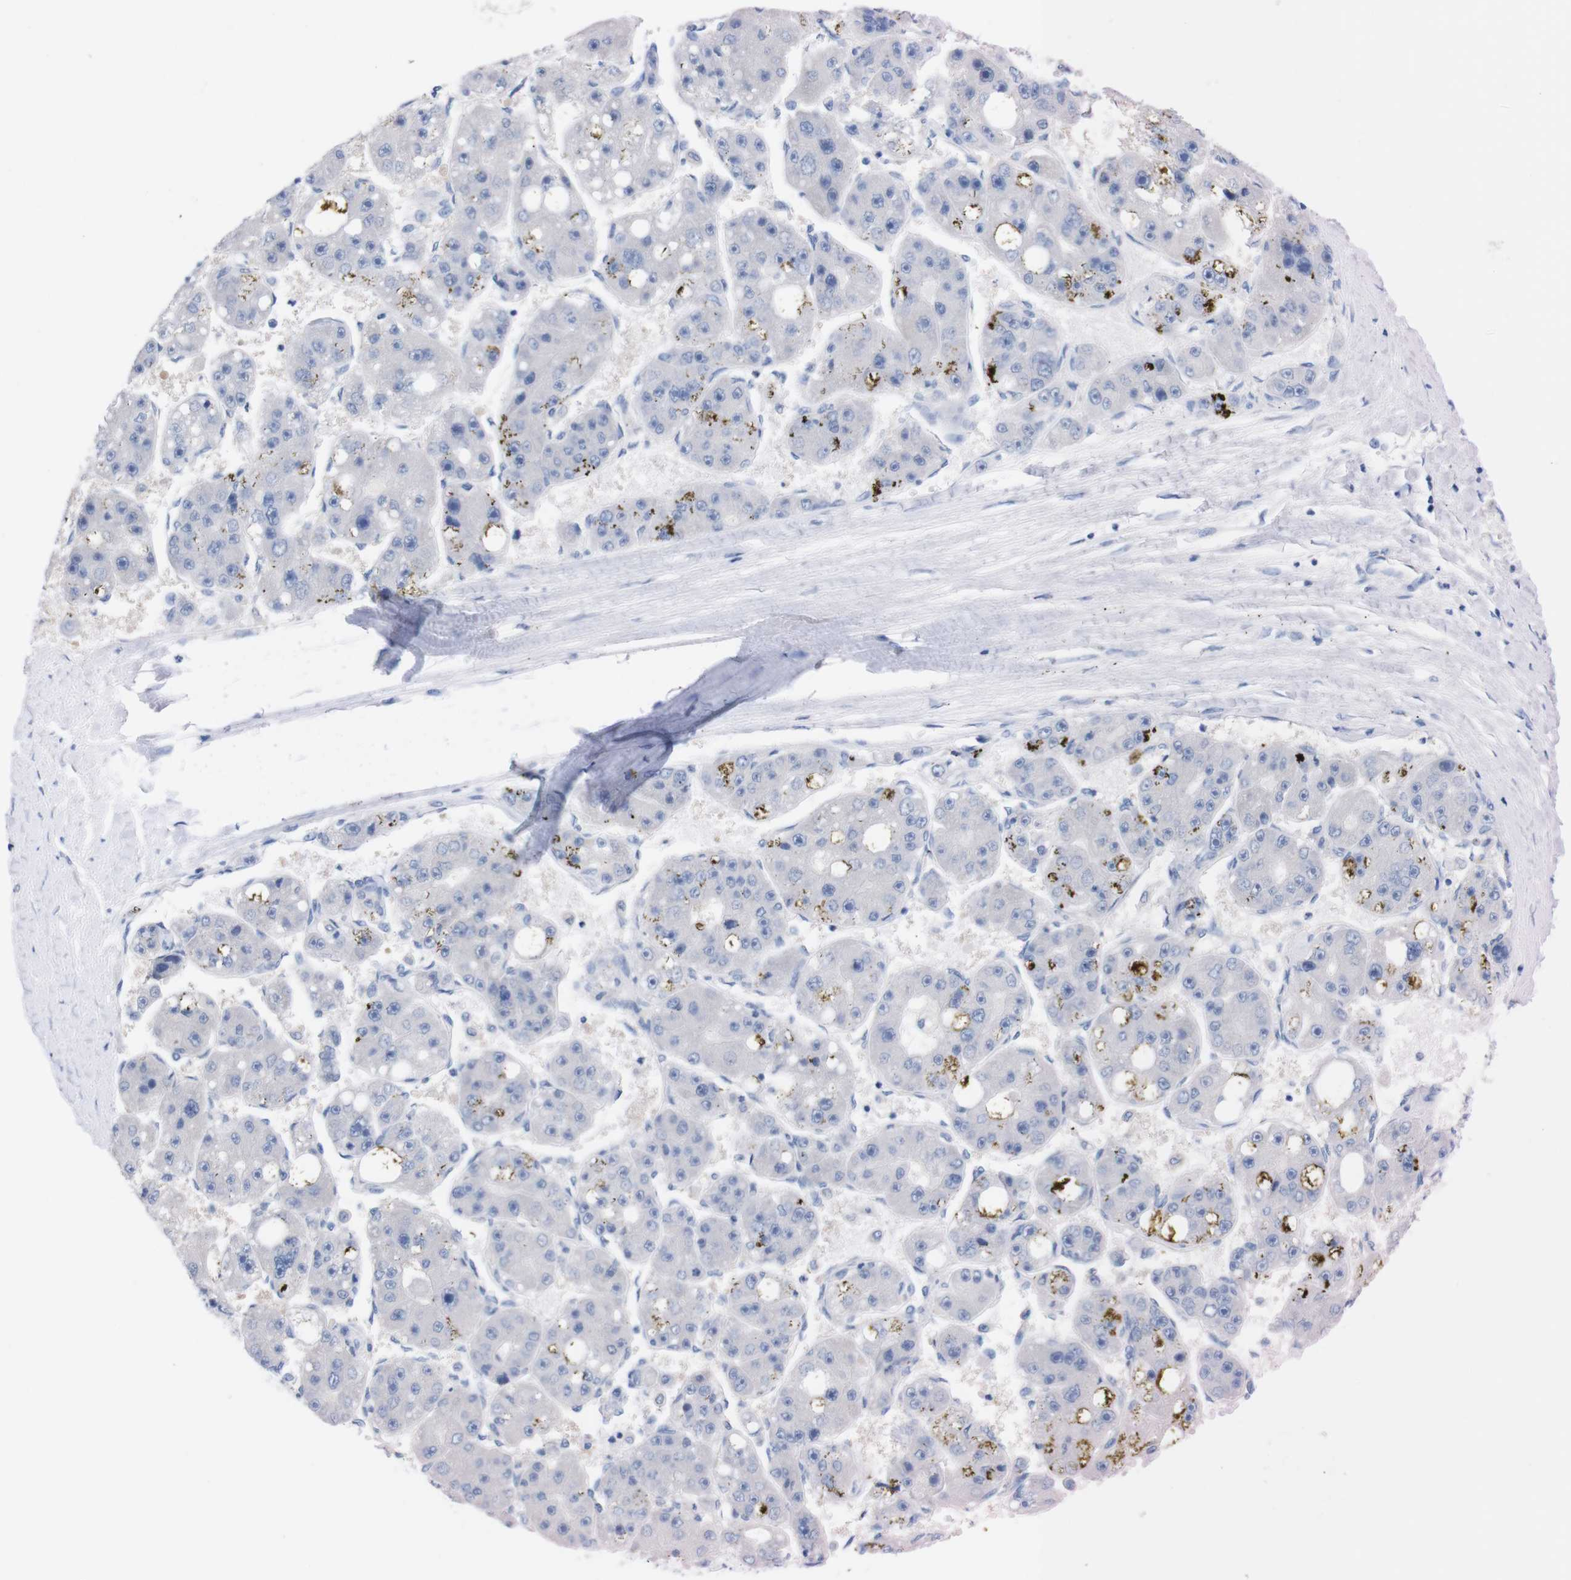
{"staining": {"intensity": "negative", "quantity": "none", "location": "none"}, "tissue": "liver cancer", "cell_type": "Tumor cells", "image_type": "cancer", "snomed": [{"axis": "morphology", "description": "Carcinoma, Hepatocellular, NOS"}, {"axis": "topography", "description": "Liver"}], "caption": "An immunohistochemistry (IHC) micrograph of hepatocellular carcinoma (liver) is shown. There is no staining in tumor cells of hepatocellular carcinoma (liver). (DAB (3,3'-diaminobenzidine) immunohistochemistry (IHC) with hematoxylin counter stain).", "gene": "TMEM243", "patient": {"sex": "female", "age": 61}}